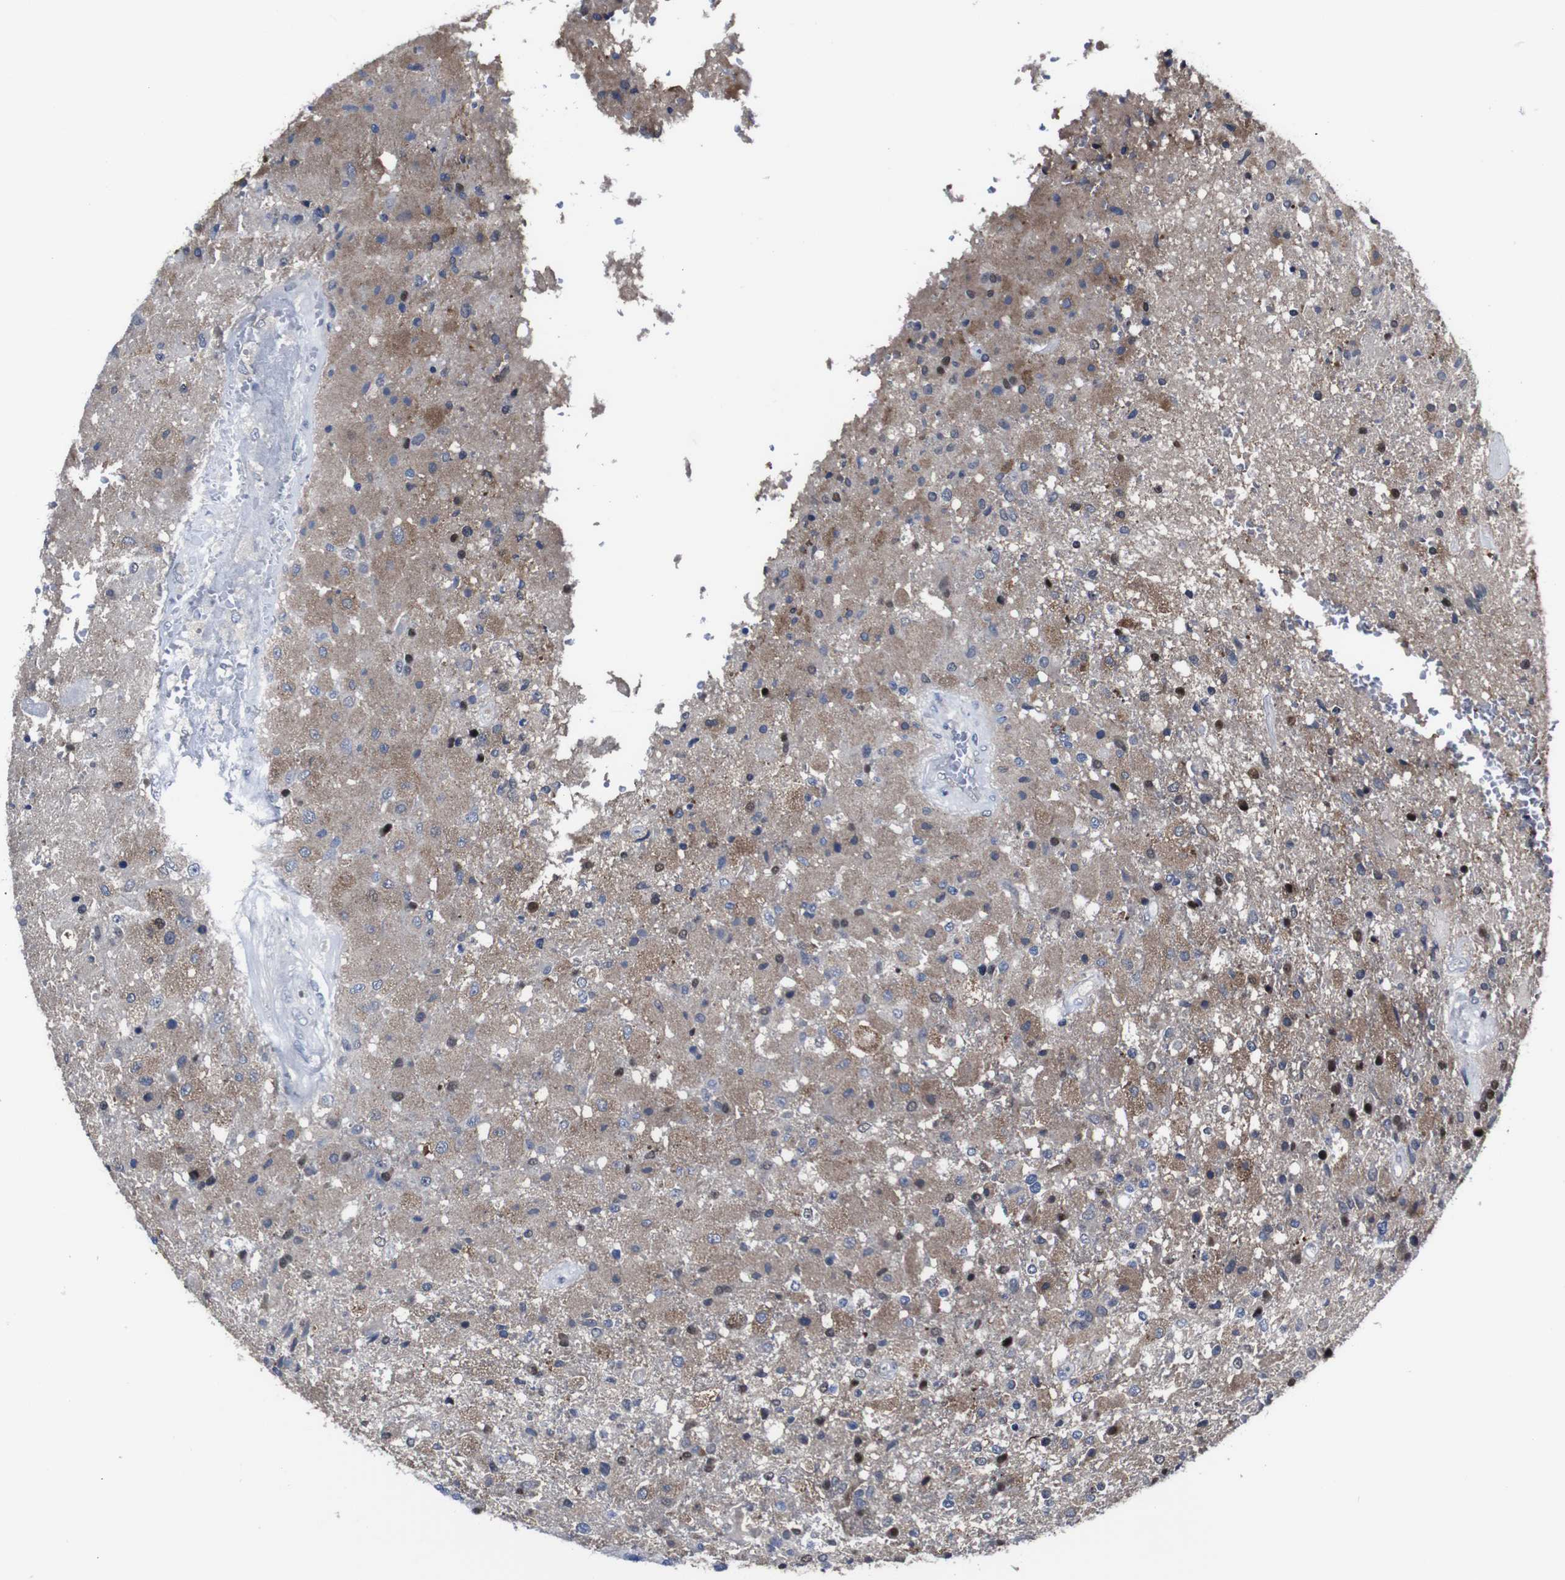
{"staining": {"intensity": "moderate", "quantity": ">75%", "location": "cytoplasmic/membranous"}, "tissue": "glioma", "cell_type": "Tumor cells", "image_type": "cancer", "snomed": [{"axis": "morphology", "description": "Normal tissue, NOS"}, {"axis": "morphology", "description": "Glioma, malignant, High grade"}, {"axis": "topography", "description": "Cerebral cortex"}], "caption": "Immunohistochemical staining of human malignant high-grade glioma demonstrates medium levels of moderate cytoplasmic/membranous expression in approximately >75% of tumor cells.", "gene": "SEMA4B", "patient": {"sex": "male", "age": 77}}